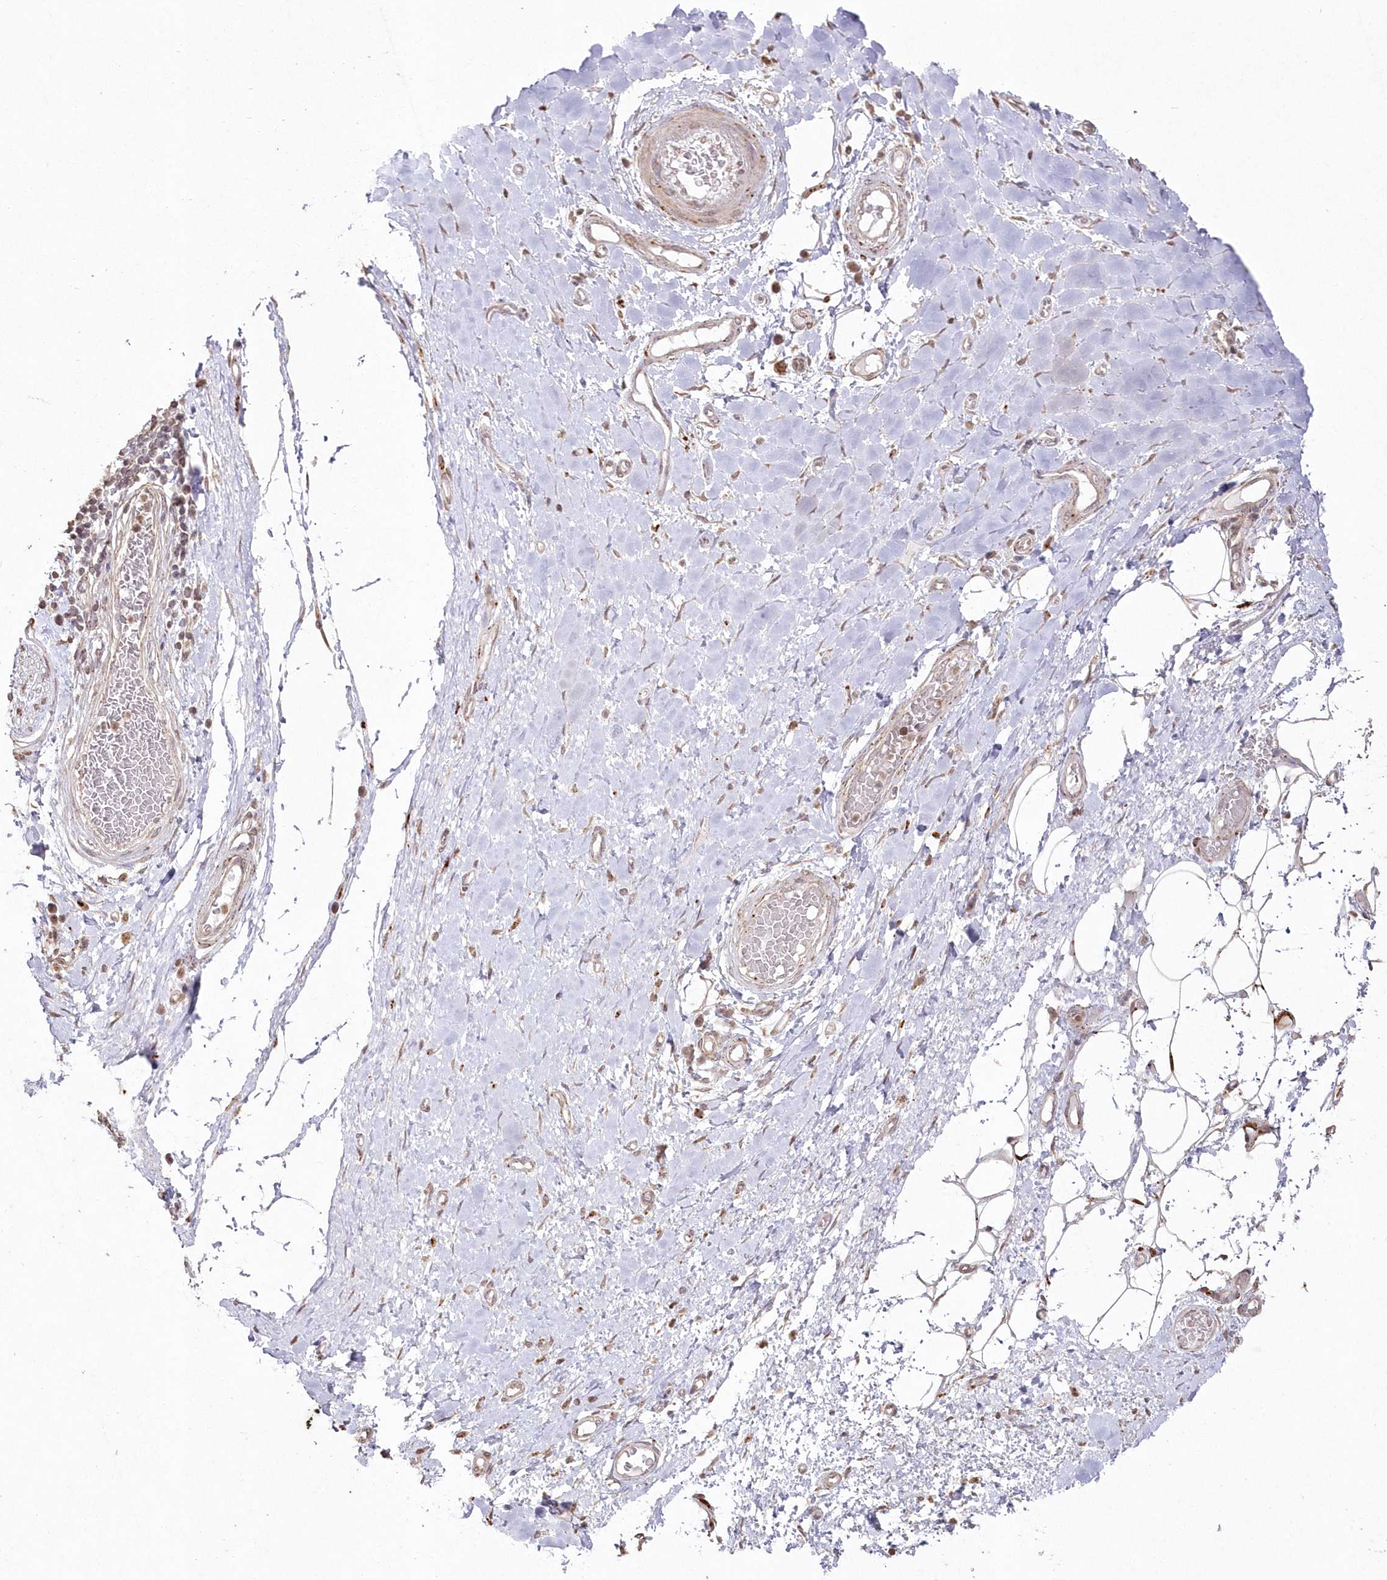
{"staining": {"intensity": "weak", "quantity": ">75%", "location": "cytoplasmic/membranous"}, "tissue": "adipose tissue", "cell_type": "Adipocytes", "image_type": "normal", "snomed": [{"axis": "morphology", "description": "Normal tissue, NOS"}, {"axis": "morphology", "description": "Adenocarcinoma, NOS"}, {"axis": "topography", "description": "Esophagus"}, {"axis": "topography", "description": "Stomach, upper"}, {"axis": "topography", "description": "Peripheral nerve tissue"}], "caption": "Immunohistochemistry (IHC) (DAB) staining of unremarkable human adipose tissue reveals weak cytoplasmic/membranous protein expression in approximately >75% of adipocytes.", "gene": "ARSB", "patient": {"sex": "male", "age": 62}}